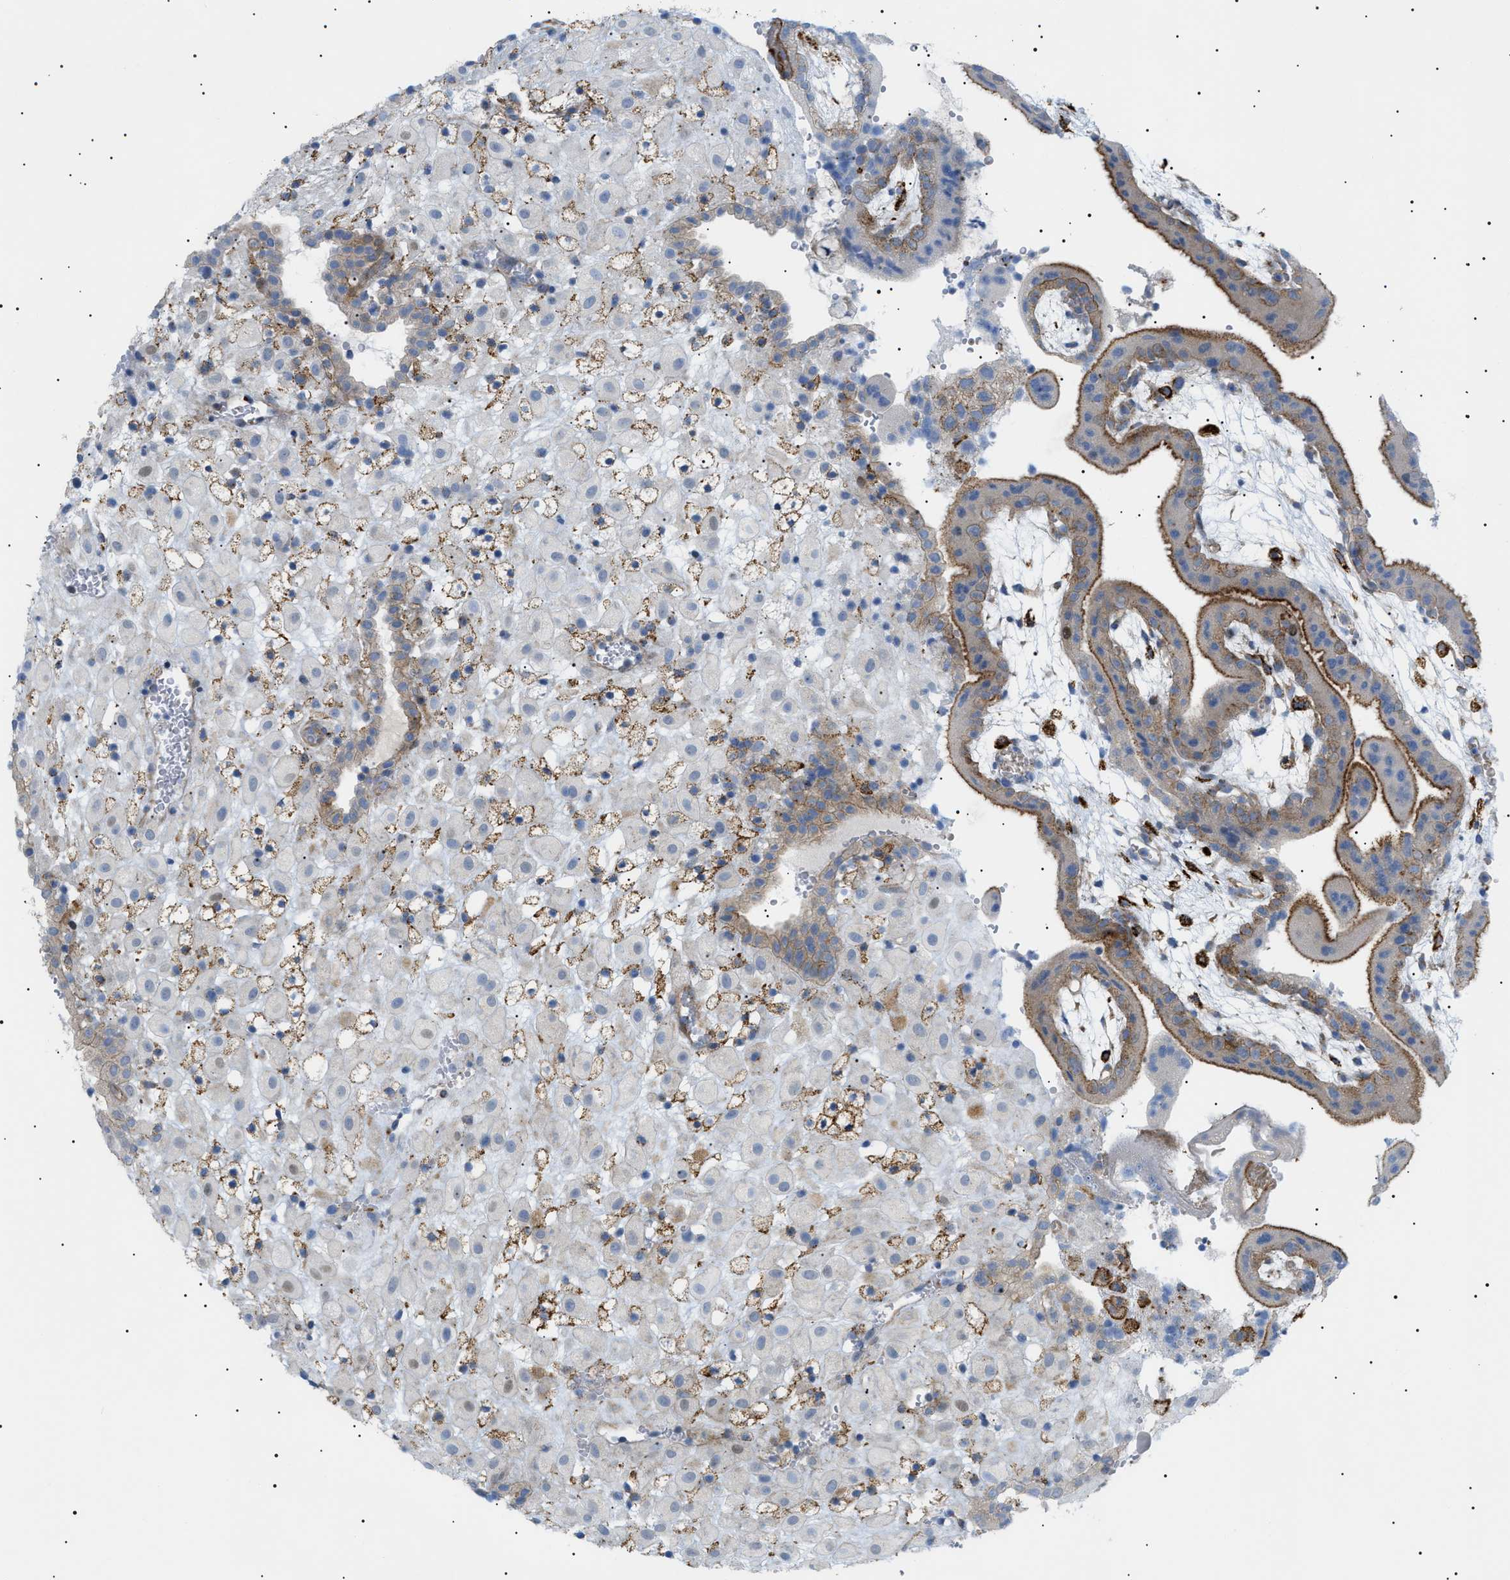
{"staining": {"intensity": "weak", "quantity": "25%-75%", "location": "cytoplasmic/membranous"}, "tissue": "placenta", "cell_type": "Decidual cells", "image_type": "normal", "snomed": [{"axis": "morphology", "description": "Normal tissue, NOS"}, {"axis": "topography", "description": "Placenta"}], "caption": "Immunohistochemistry (IHC) photomicrograph of benign placenta: human placenta stained using immunohistochemistry demonstrates low levels of weak protein expression localized specifically in the cytoplasmic/membranous of decidual cells, appearing as a cytoplasmic/membranous brown color.", "gene": "SFXN5", "patient": {"sex": "female", "age": 18}}